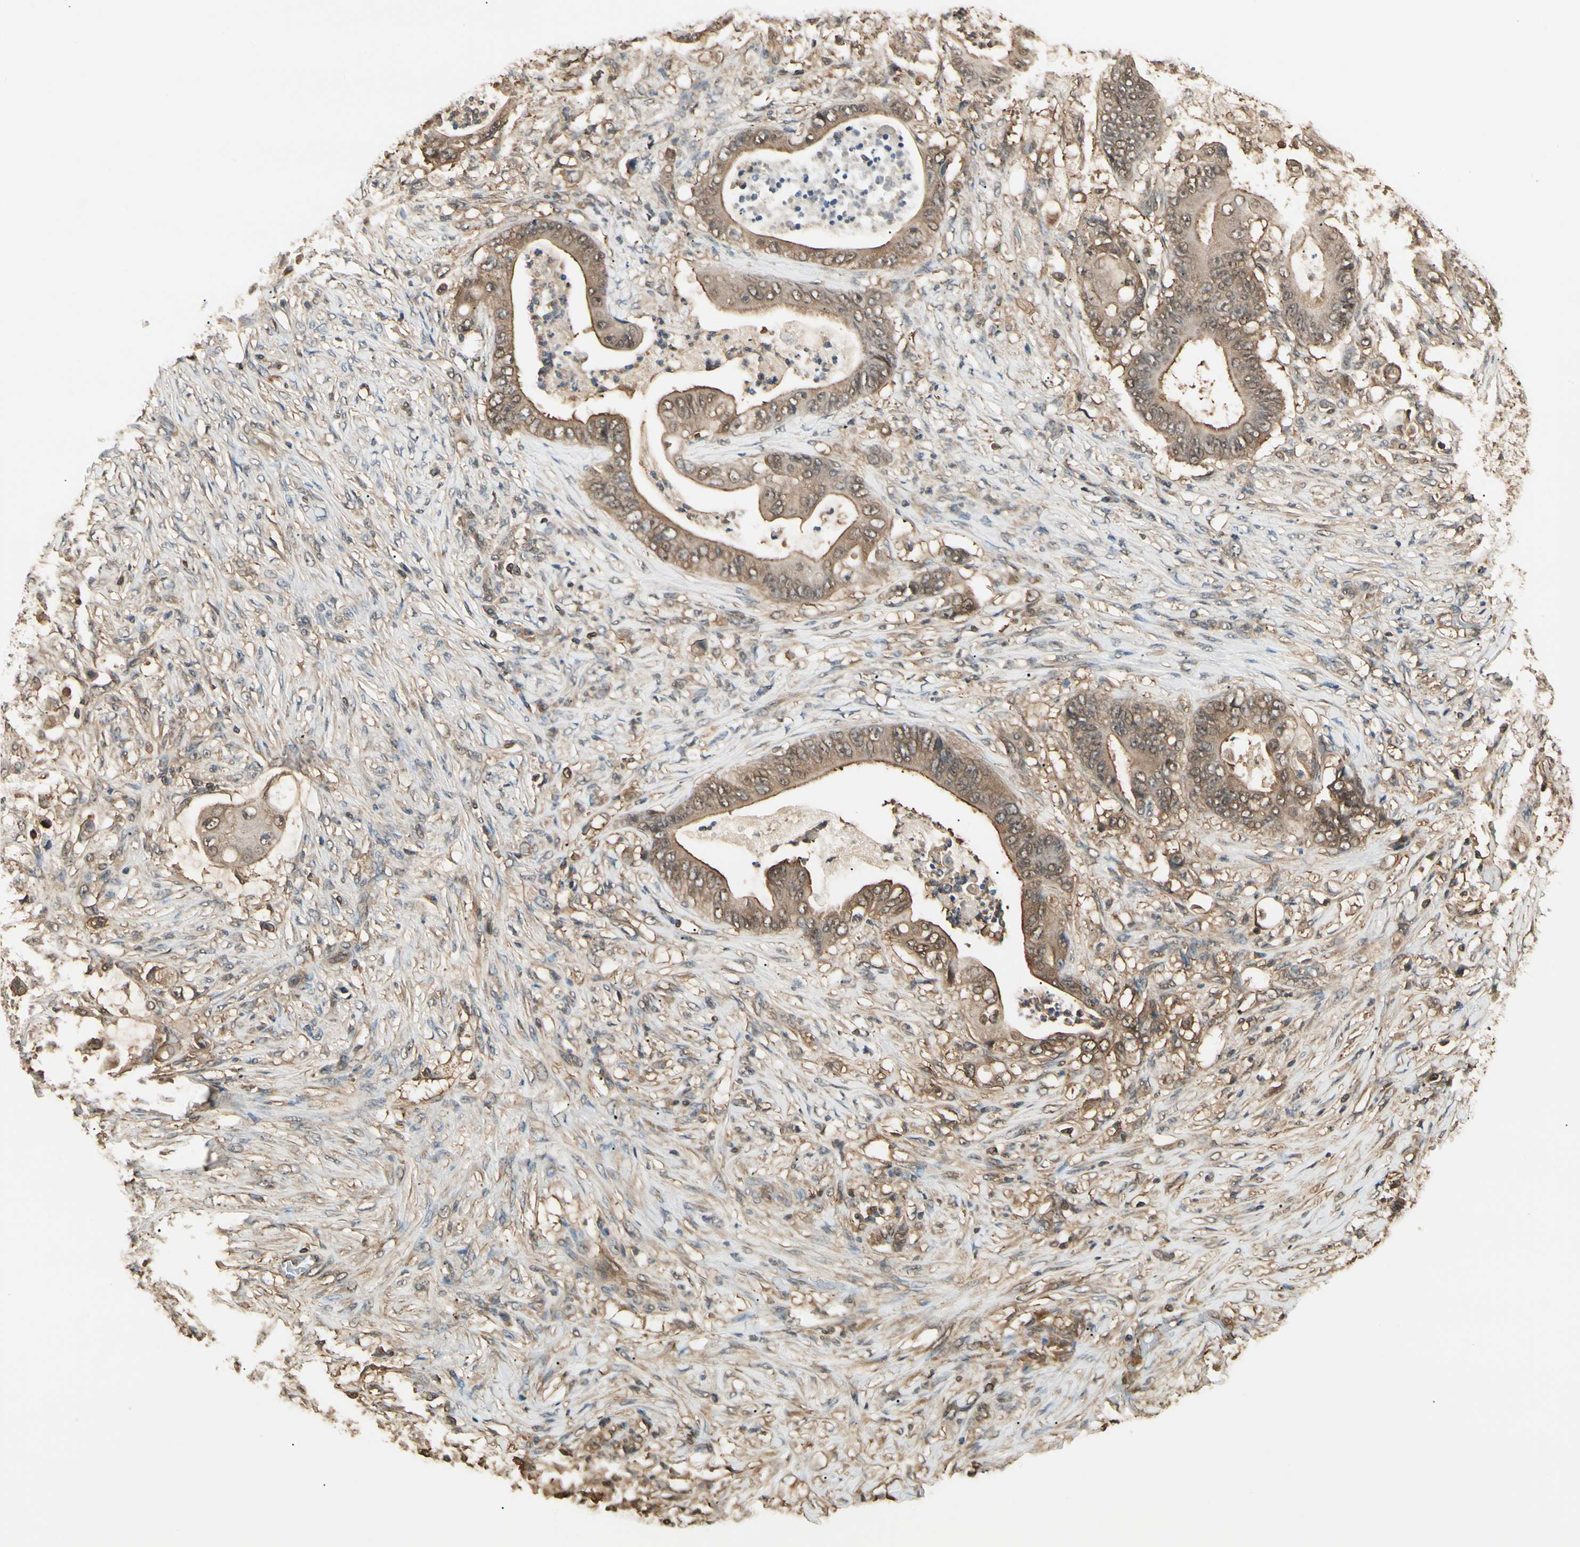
{"staining": {"intensity": "moderate", "quantity": ">75%", "location": "cytoplasmic/membranous"}, "tissue": "stomach cancer", "cell_type": "Tumor cells", "image_type": "cancer", "snomed": [{"axis": "morphology", "description": "Adenocarcinoma, NOS"}, {"axis": "topography", "description": "Stomach"}], "caption": "High-power microscopy captured an IHC image of stomach adenocarcinoma, revealing moderate cytoplasmic/membranous positivity in approximately >75% of tumor cells. Nuclei are stained in blue.", "gene": "YWHAE", "patient": {"sex": "female", "age": 73}}